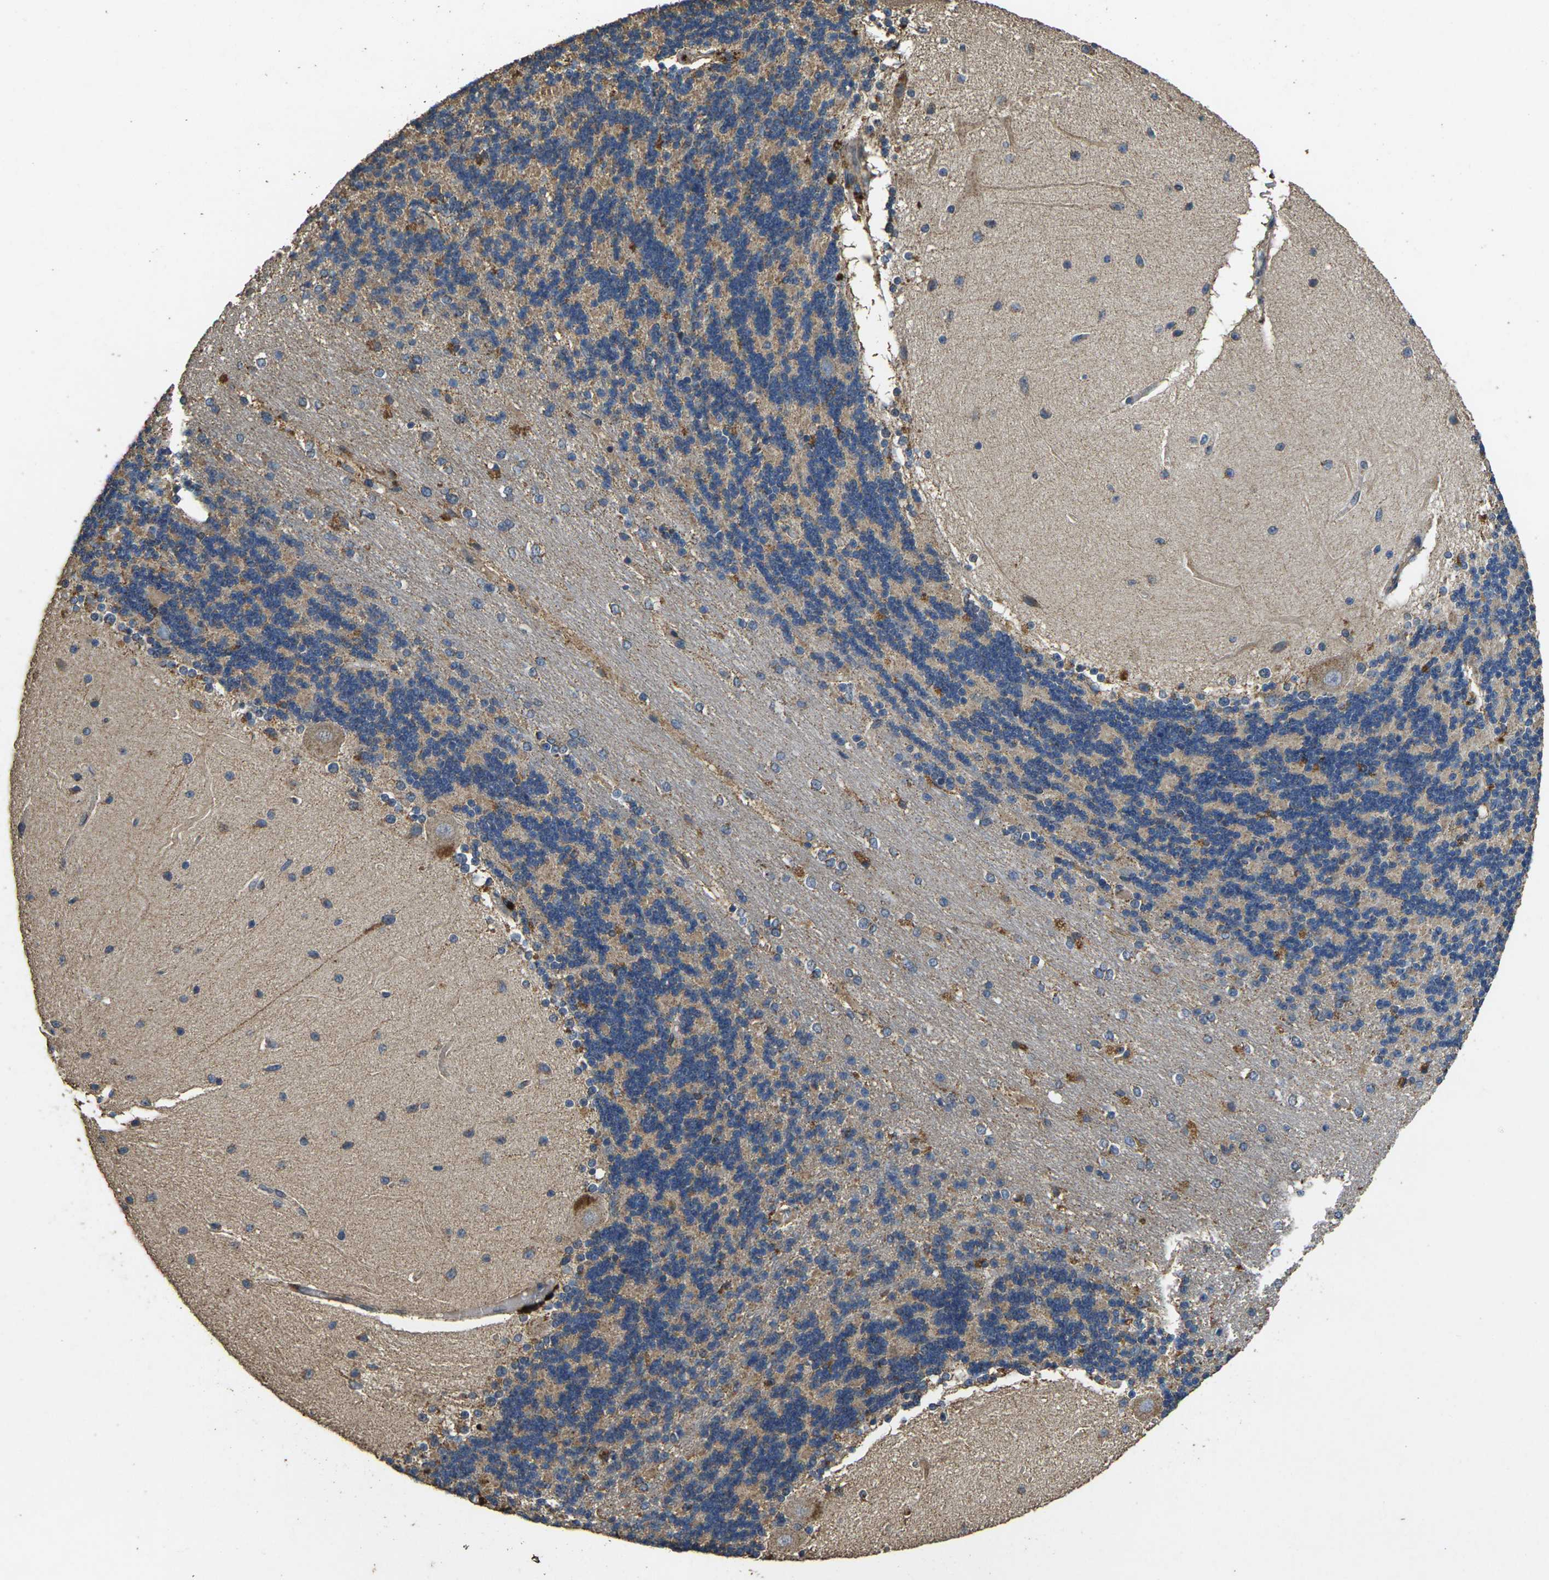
{"staining": {"intensity": "moderate", "quantity": ">75%", "location": "cytoplasmic/membranous"}, "tissue": "cerebellum", "cell_type": "Cells in granular layer", "image_type": "normal", "snomed": [{"axis": "morphology", "description": "Normal tissue, NOS"}, {"axis": "topography", "description": "Cerebellum"}], "caption": "Protein expression analysis of unremarkable human cerebellum reveals moderate cytoplasmic/membranous positivity in about >75% of cells in granular layer.", "gene": "MAPK11", "patient": {"sex": "female", "age": 54}}